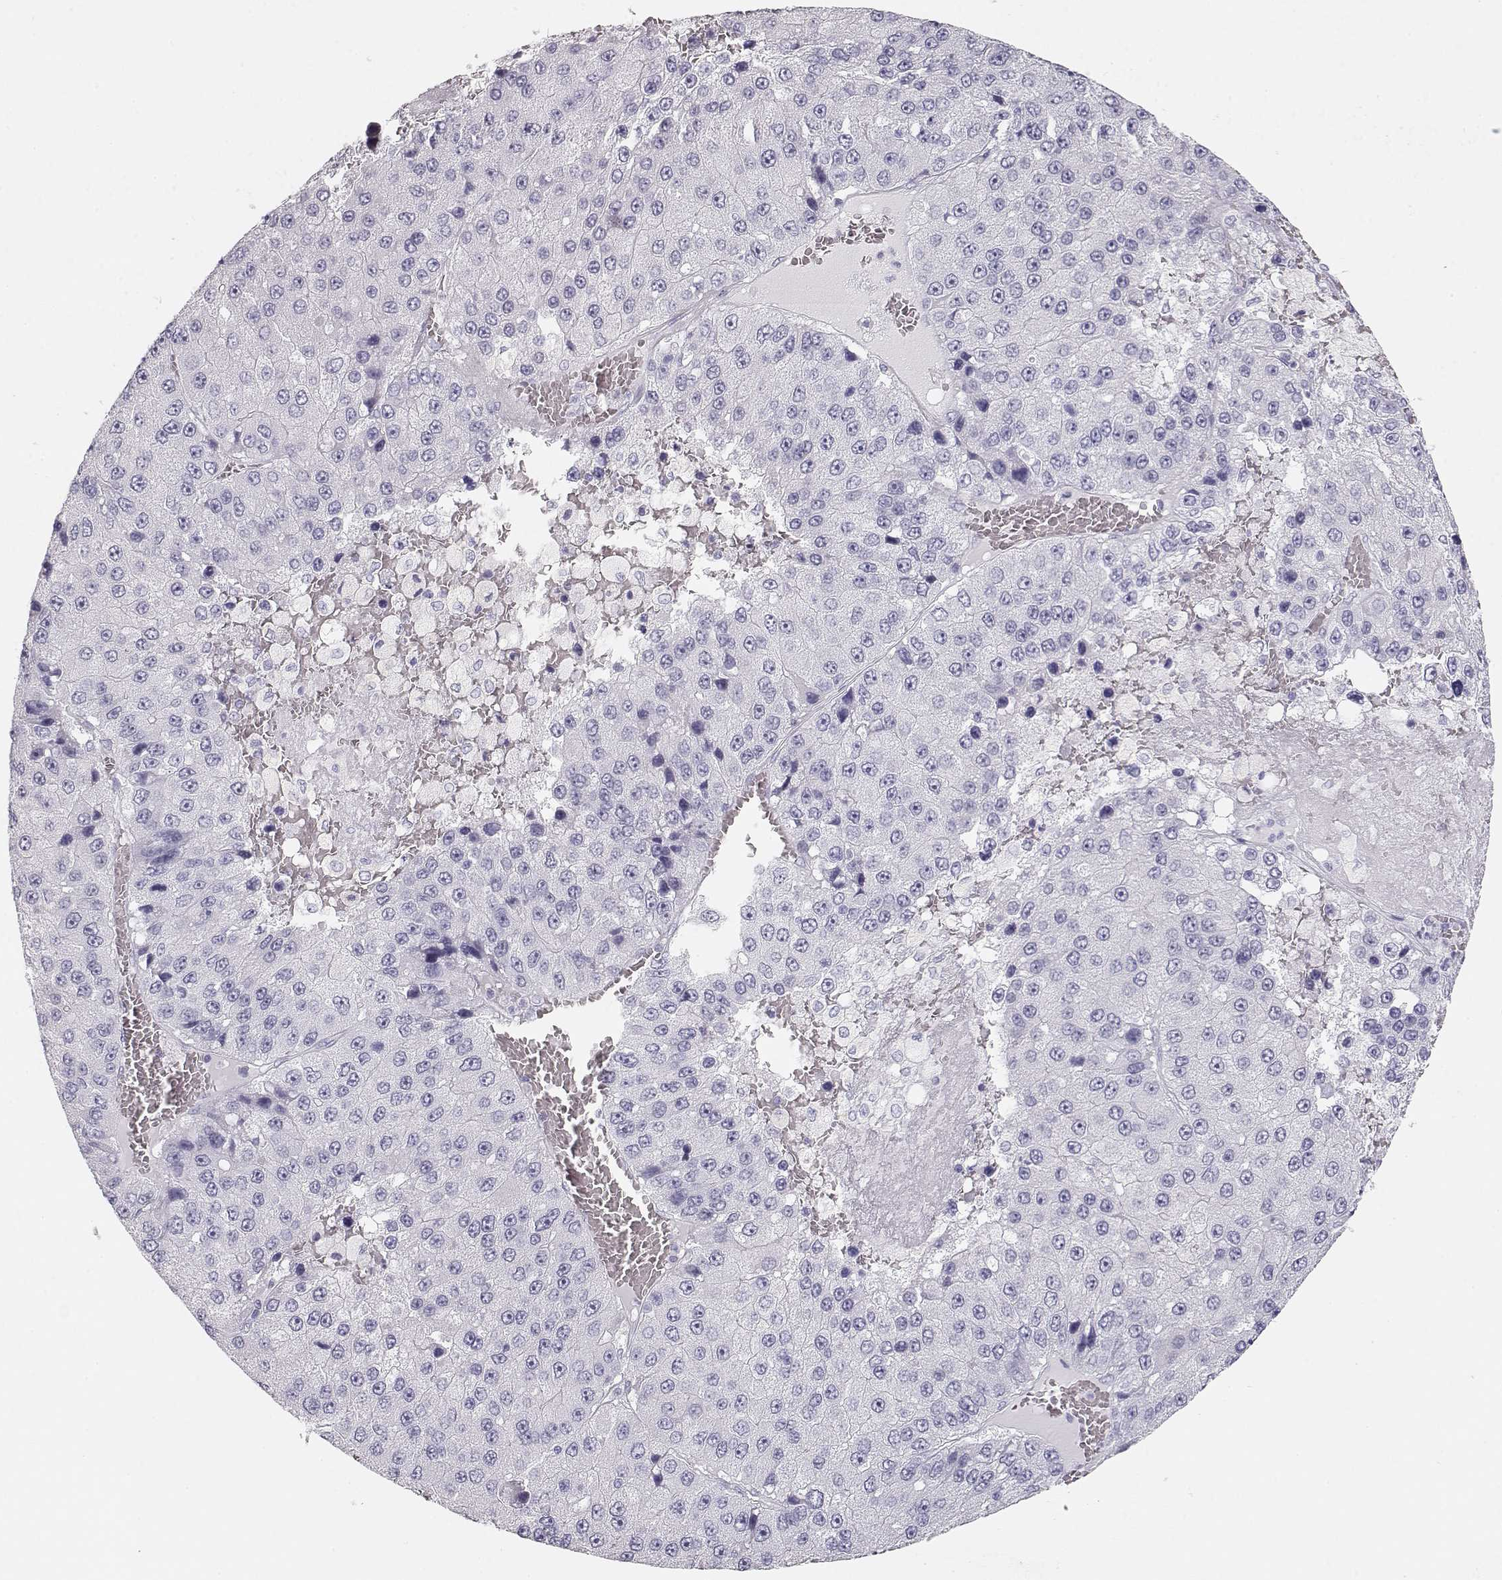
{"staining": {"intensity": "negative", "quantity": "none", "location": "none"}, "tissue": "liver cancer", "cell_type": "Tumor cells", "image_type": "cancer", "snomed": [{"axis": "morphology", "description": "Carcinoma, Hepatocellular, NOS"}, {"axis": "topography", "description": "Liver"}], "caption": "Immunohistochemistry of liver hepatocellular carcinoma displays no staining in tumor cells.", "gene": "TKTL1", "patient": {"sex": "female", "age": 73}}